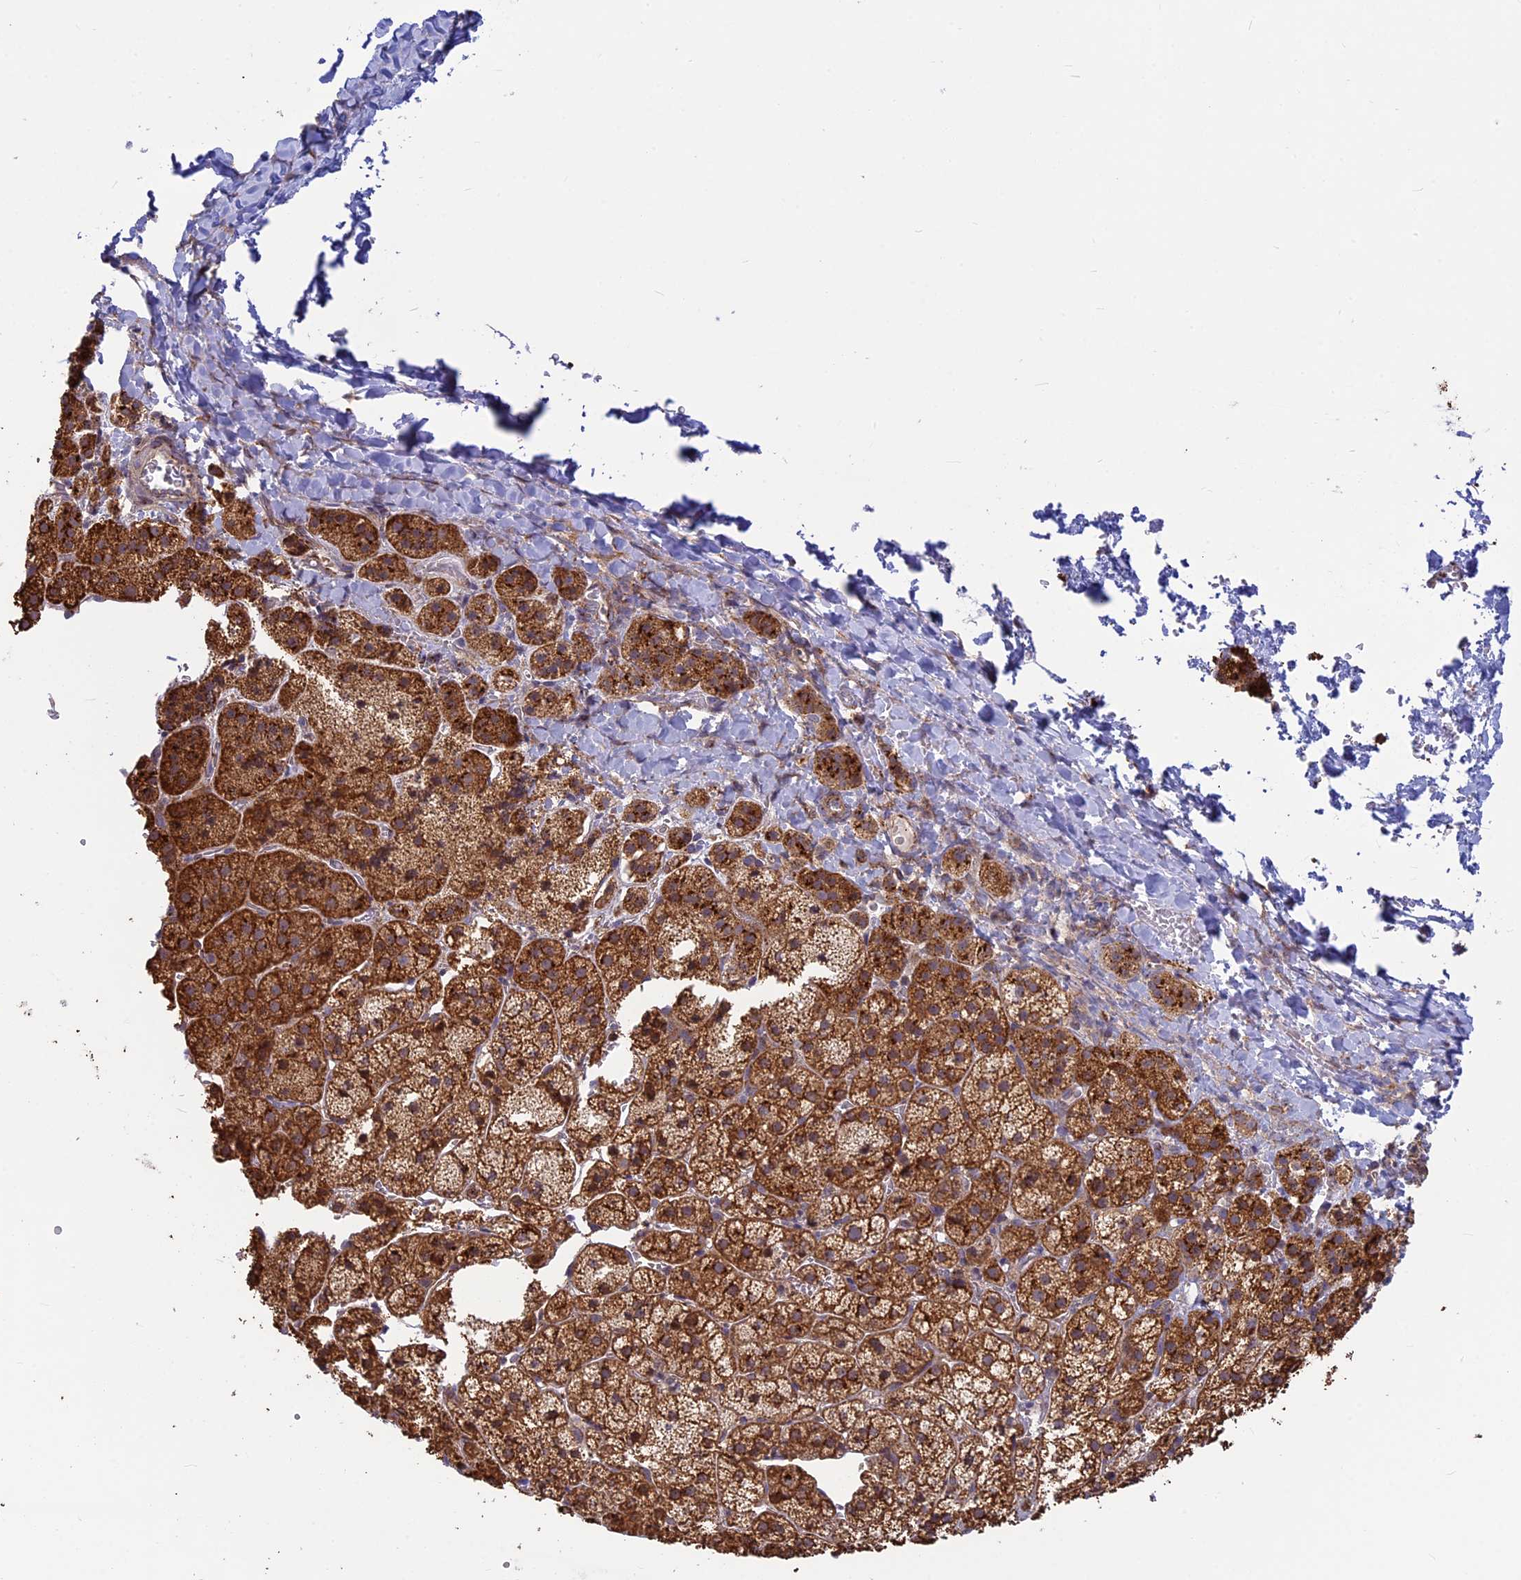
{"staining": {"intensity": "strong", "quantity": ">75%", "location": "cytoplasmic/membranous"}, "tissue": "adrenal gland", "cell_type": "Glandular cells", "image_type": "normal", "snomed": [{"axis": "morphology", "description": "Normal tissue, NOS"}, {"axis": "topography", "description": "Adrenal gland"}], "caption": "Human adrenal gland stained for a protein (brown) displays strong cytoplasmic/membranous positive expression in about >75% of glandular cells.", "gene": "CLINT1", "patient": {"sex": "female", "age": 44}}